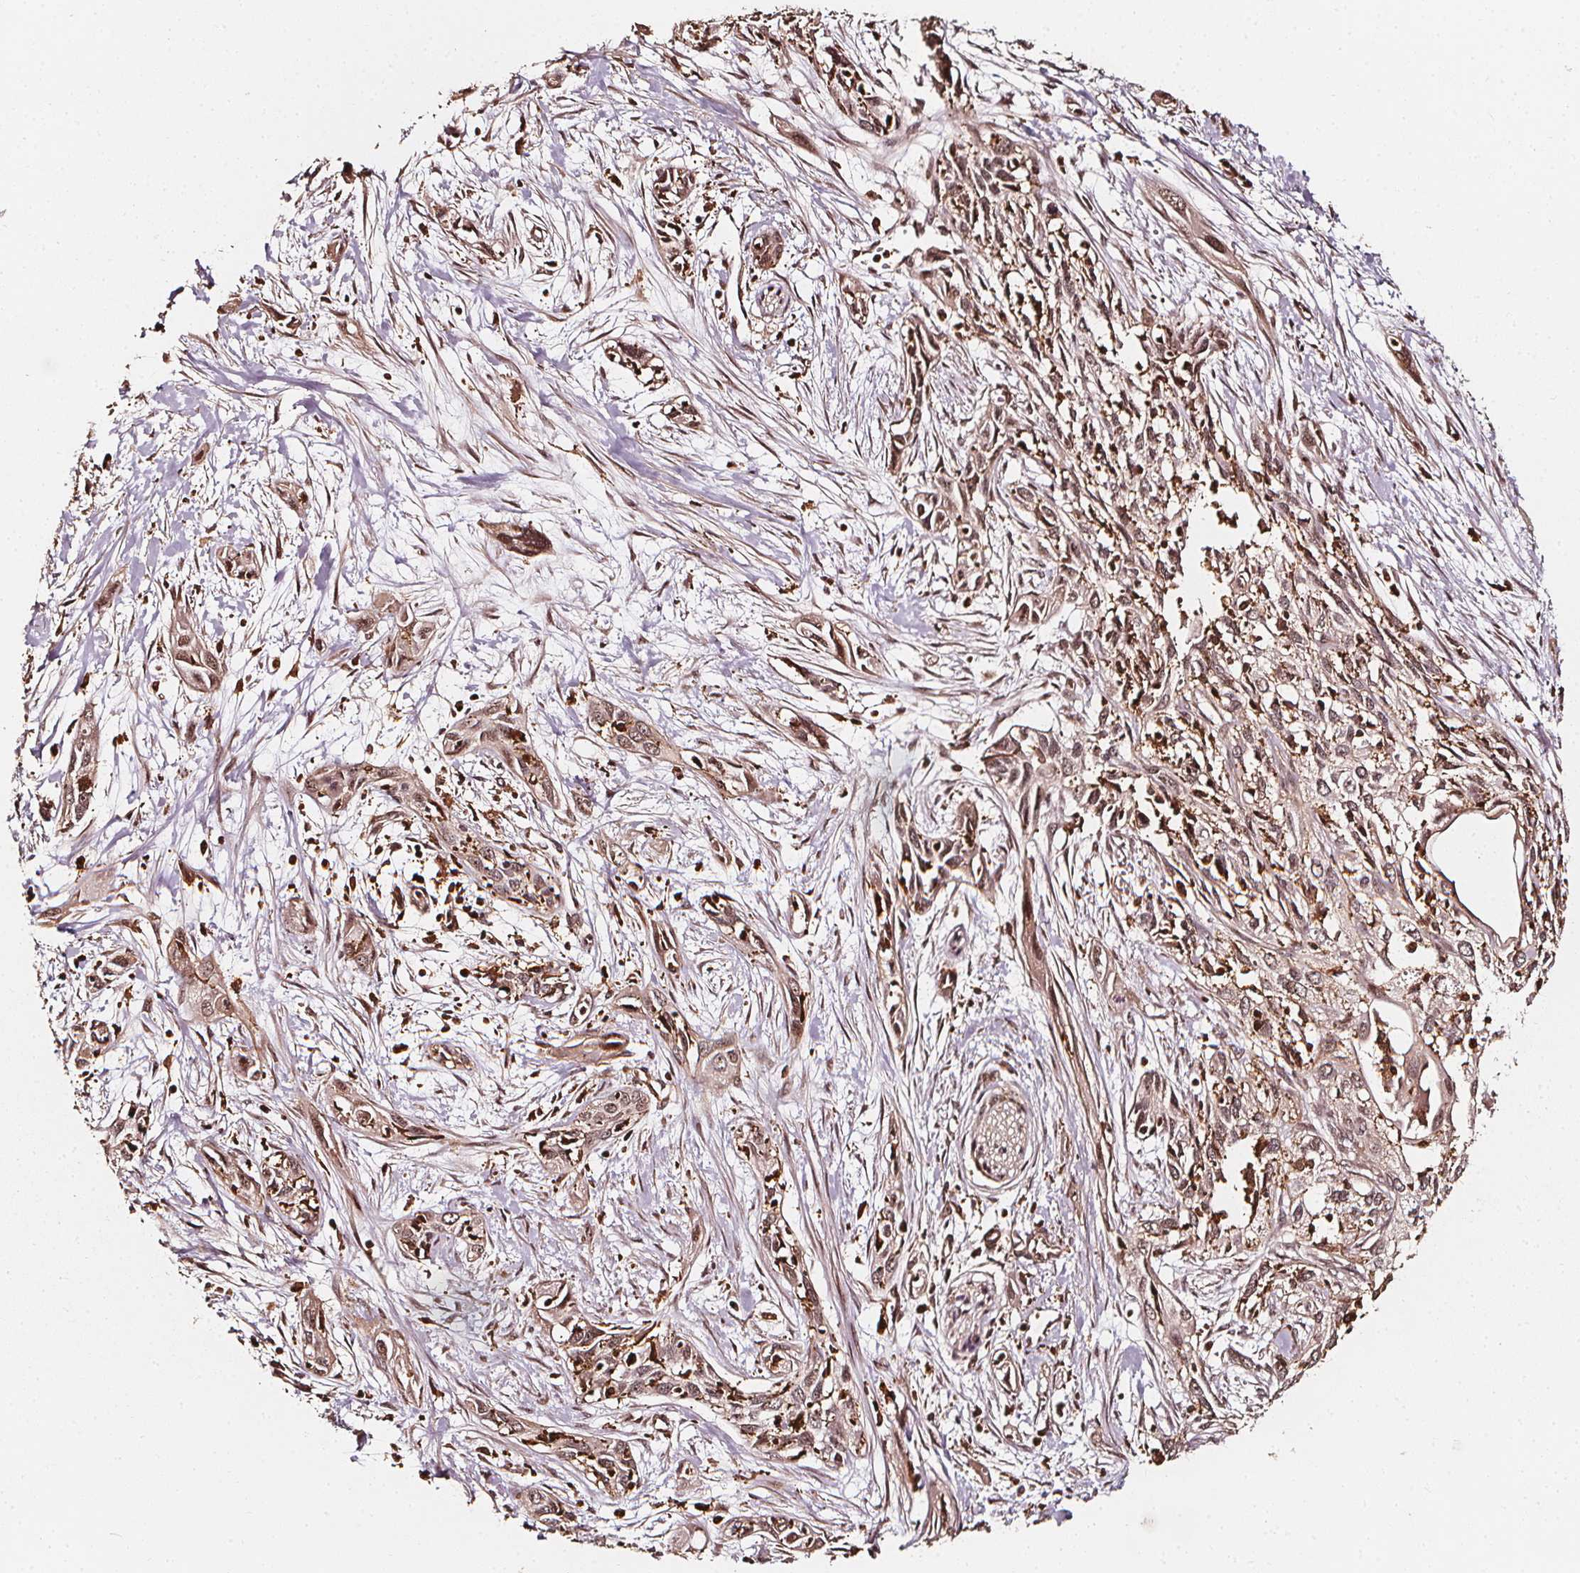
{"staining": {"intensity": "strong", "quantity": "25%-75%", "location": "nuclear"}, "tissue": "pancreatic cancer", "cell_type": "Tumor cells", "image_type": "cancer", "snomed": [{"axis": "morphology", "description": "Adenocarcinoma, NOS"}, {"axis": "topography", "description": "Pancreas"}], "caption": "Immunohistochemistry (IHC) (DAB (3,3'-diaminobenzidine)) staining of adenocarcinoma (pancreatic) shows strong nuclear protein staining in about 25%-75% of tumor cells. (Brightfield microscopy of DAB IHC at high magnification).", "gene": "EXOSC9", "patient": {"sex": "female", "age": 55}}